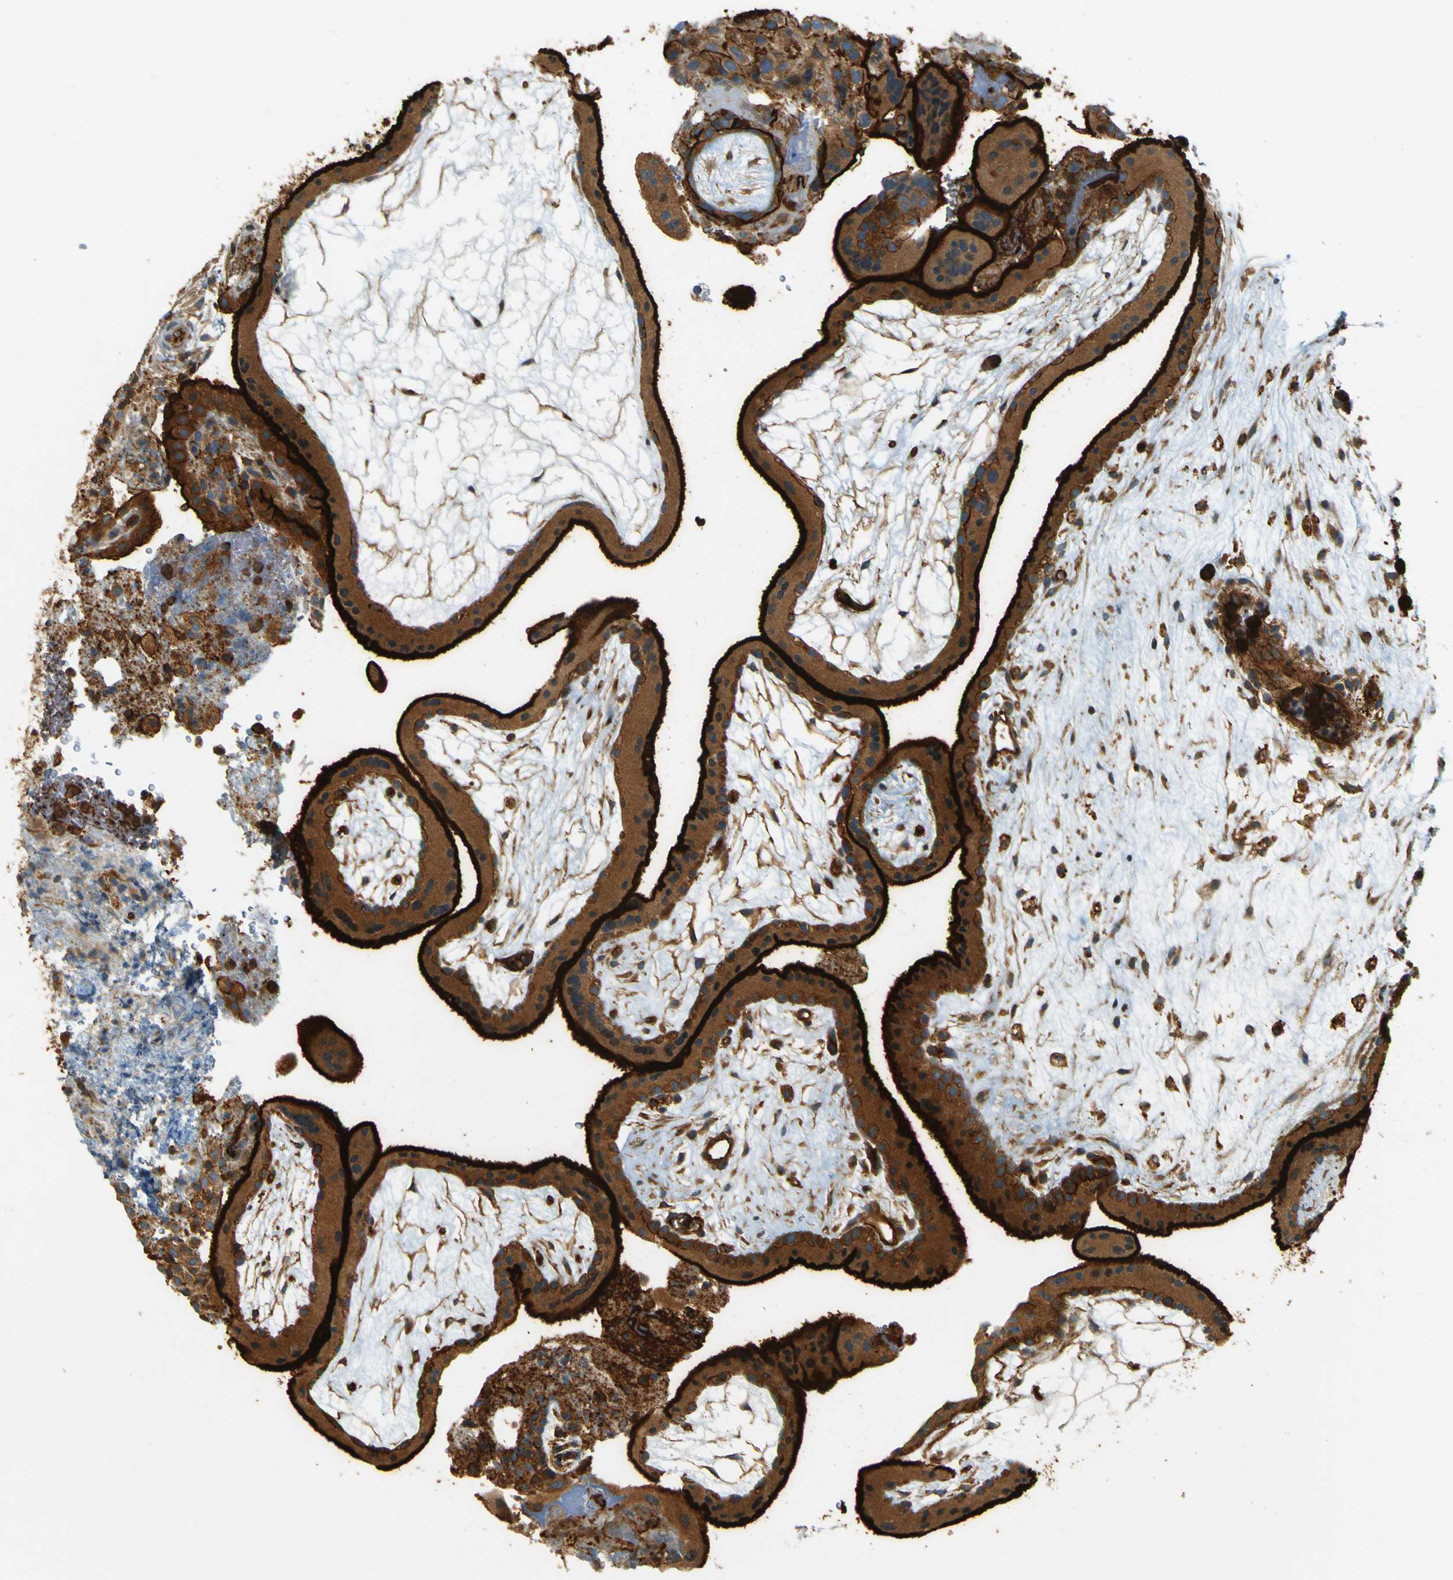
{"staining": {"intensity": "moderate", "quantity": ">75%", "location": "cytoplasmic/membranous"}, "tissue": "placenta", "cell_type": "Decidual cells", "image_type": "normal", "snomed": [{"axis": "morphology", "description": "Normal tissue, NOS"}, {"axis": "topography", "description": "Placenta"}], "caption": "Protein expression analysis of benign human placenta reveals moderate cytoplasmic/membranous positivity in about >75% of decidual cells. The staining was performed using DAB to visualize the protein expression in brown, while the nuclei were stained in blue with hematoxylin (Magnification: 20x).", "gene": "DNAJC5", "patient": {"sex": "female", "age": 19}}